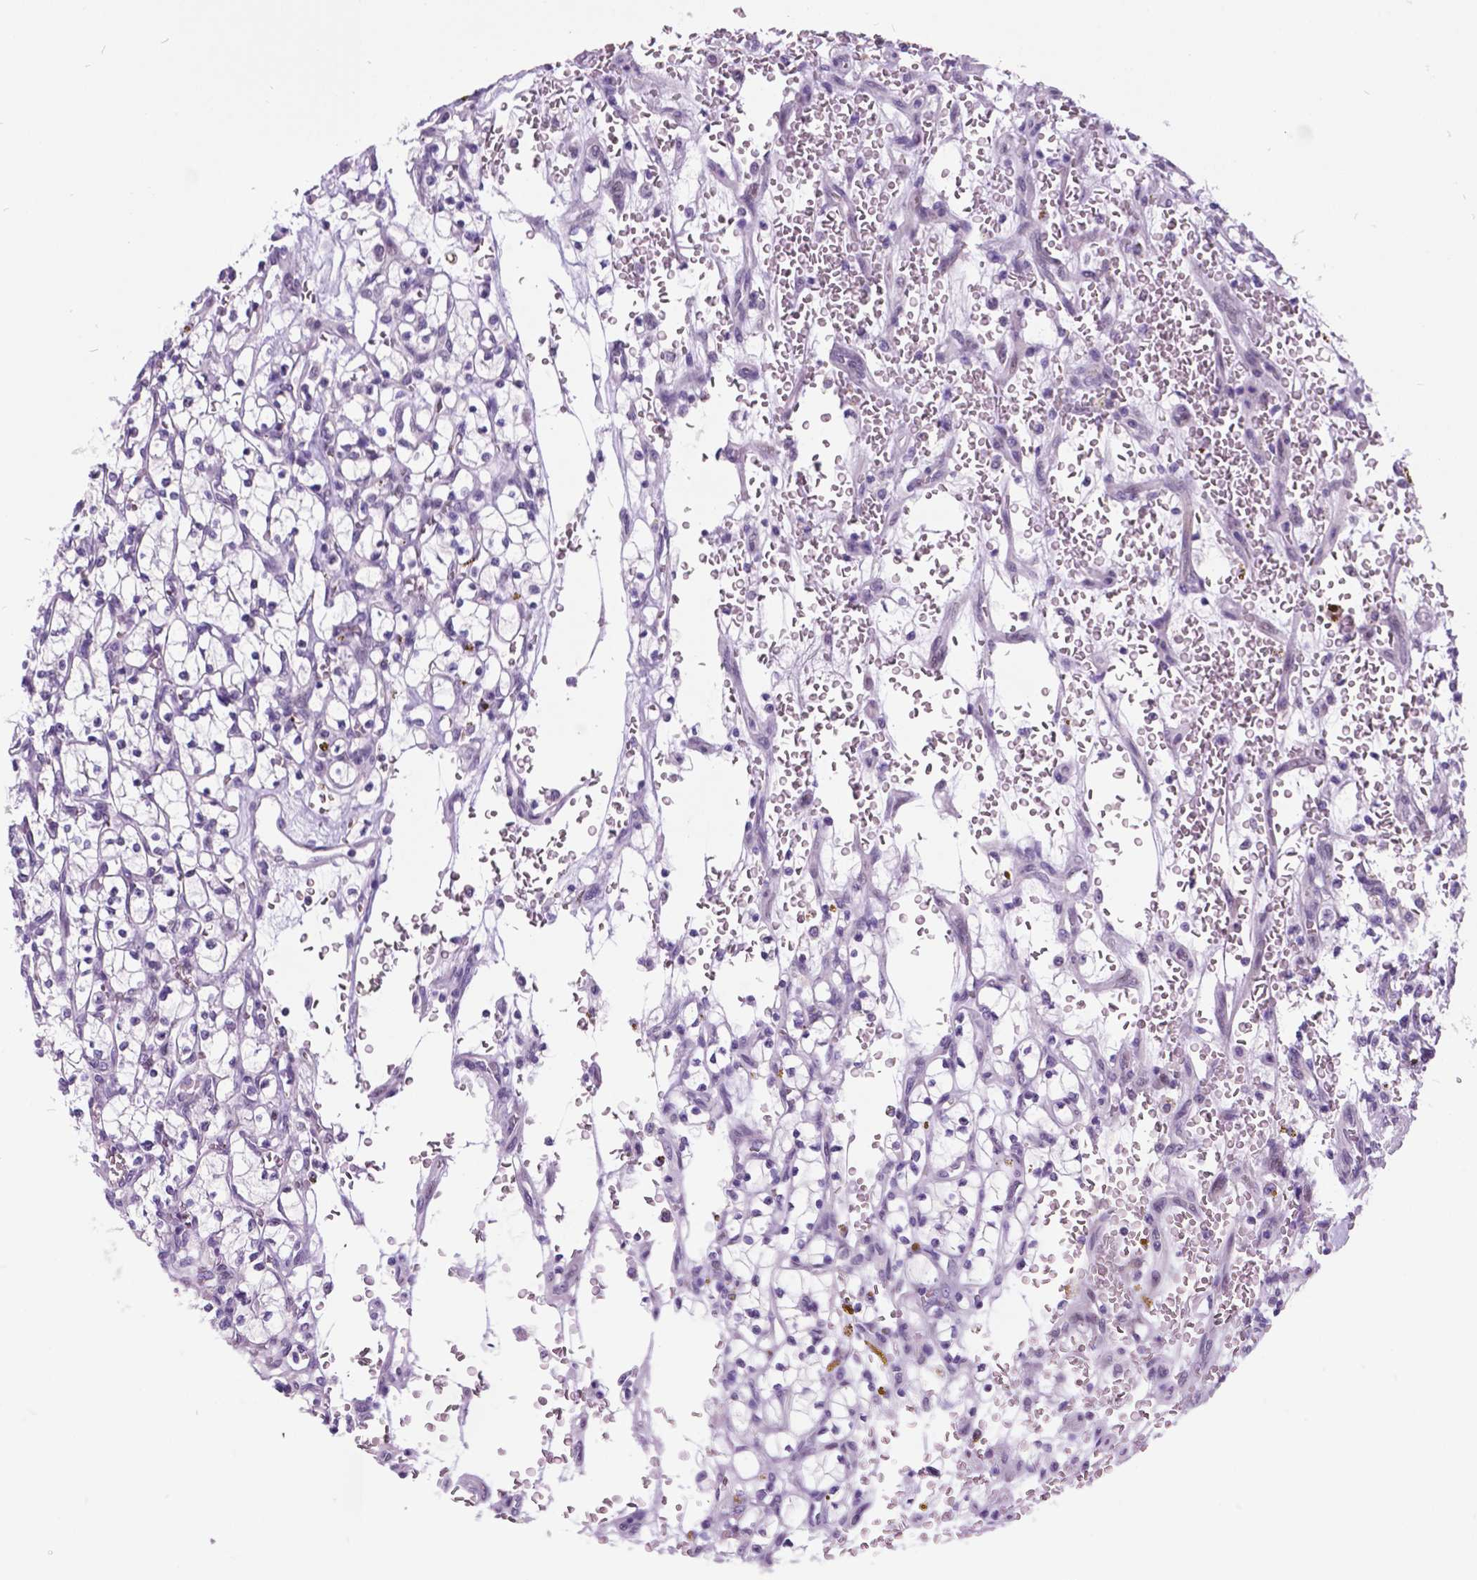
{"staining": {"intensity": "negative", "quantity": "none", "location": "none"}, "tissue": "renal cancer", "cell_type": "Tumor cells", "image_type": "cancer", "snomed": [{"axis": "morphology", "description": "Adenocarcinoma, NOS"}, {"axis": "topography", "description": "Kidney"}], "caption": "Immunohistochemistry (IHC) micrograph of neoplastic tissue: renal cancer stained with DAB (3,3'-diaminobenzidine) exhibits no significant protein expression in tumor cells. (DAB immunohistochemistry visualized using brightfield microscopy, high magnification).", "gene": "DPF3", "patient": {"sex": "female", "age": 64}}